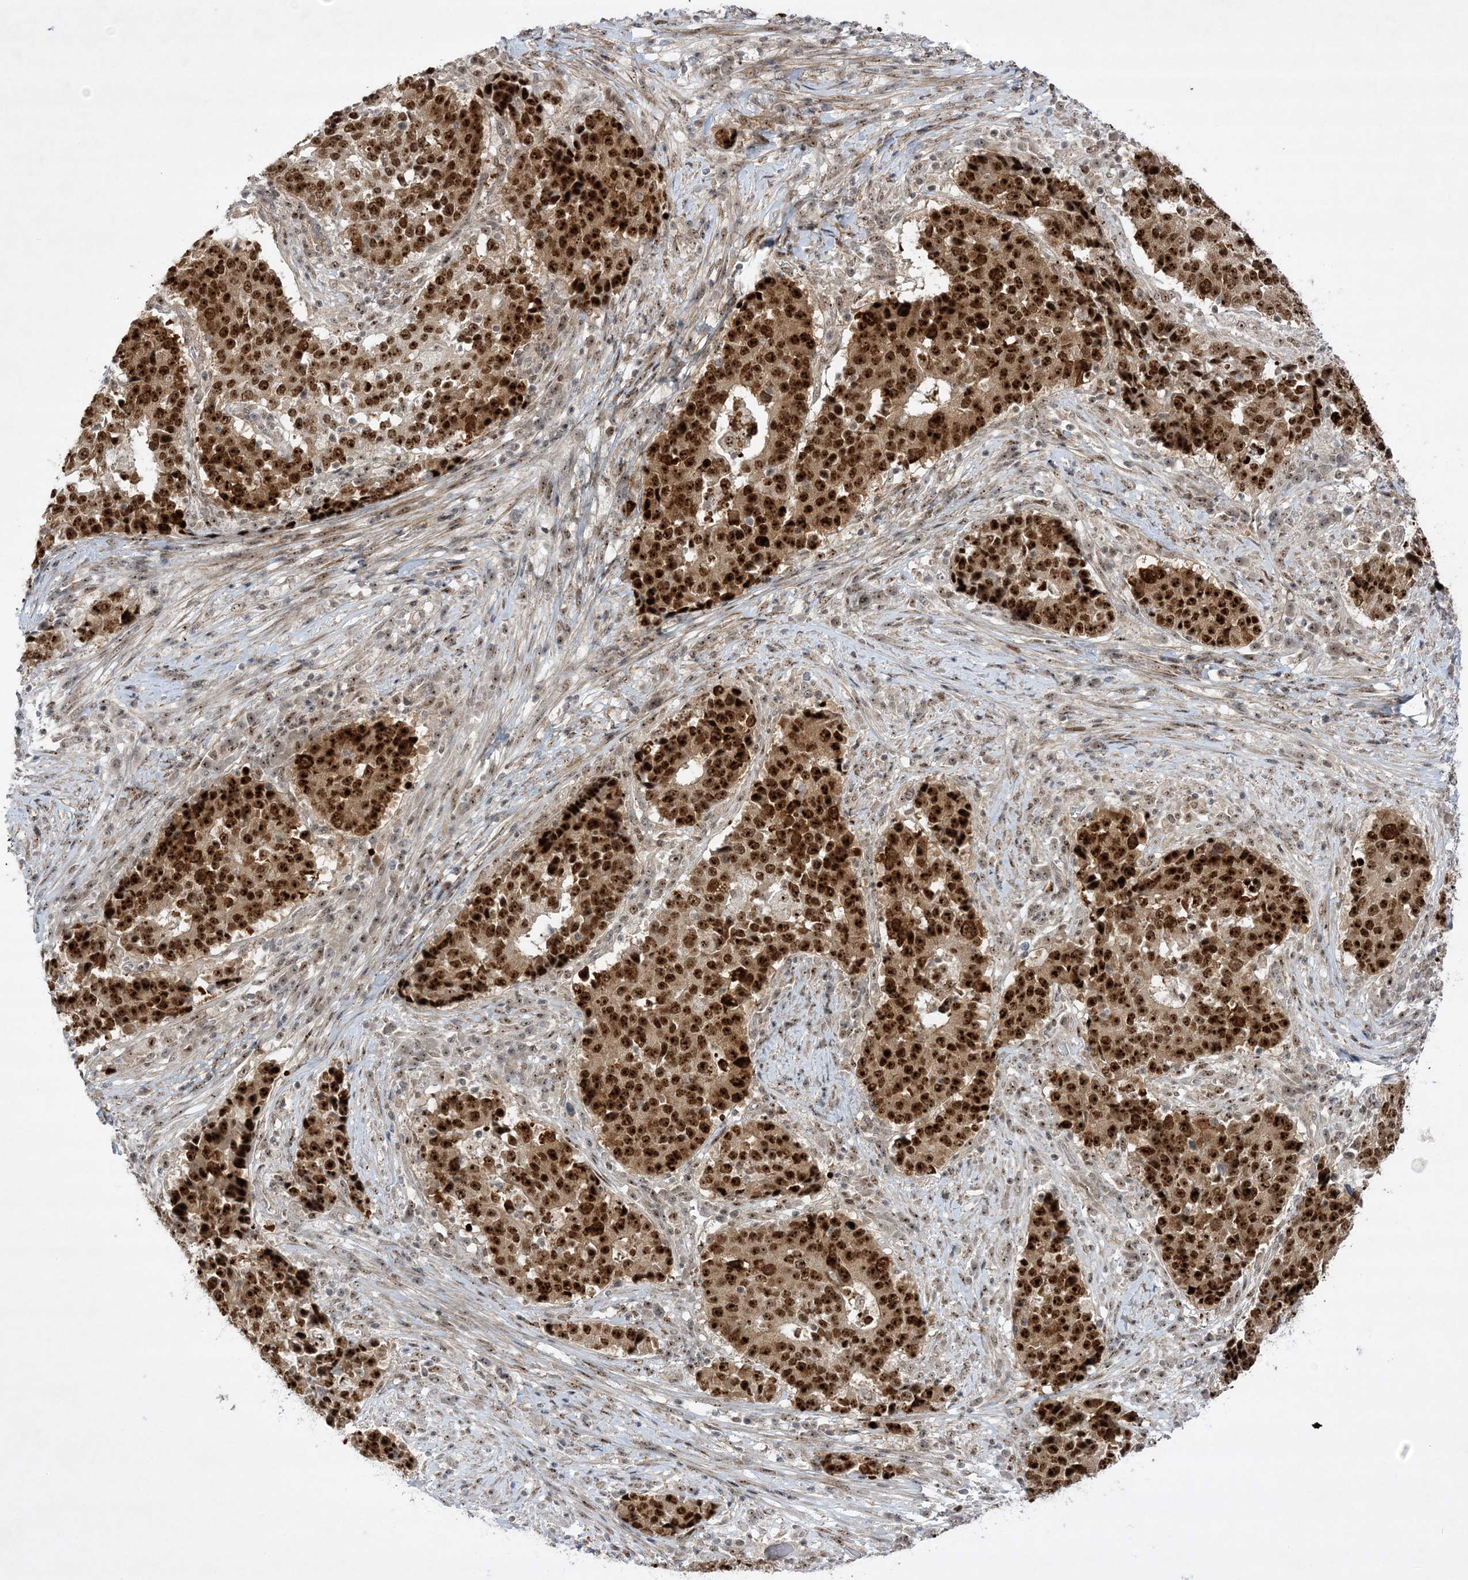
{"staining": {"intensity": "strong", "quantity": ">75%", "location": "cytoplasmic/membranous,nuclear"}, "tissue": "stomach cancer", "cell_type": "Tumor cells", "image_type": "cancer", "snomed": [{"axis": "morphology", "description": "Adenocarcinoma, NOS"}, {"axis": "topography", "description": "Stomach"}], "caption": "Protein expression analysis of human stomach cancer (adenocarcinoma) reveals strong cytoplasmic/membranous and nuclear staining in approximately >75% of tumor cells.", "gene": "NPM3", "patient": {"sex": "male", "age": 59}}